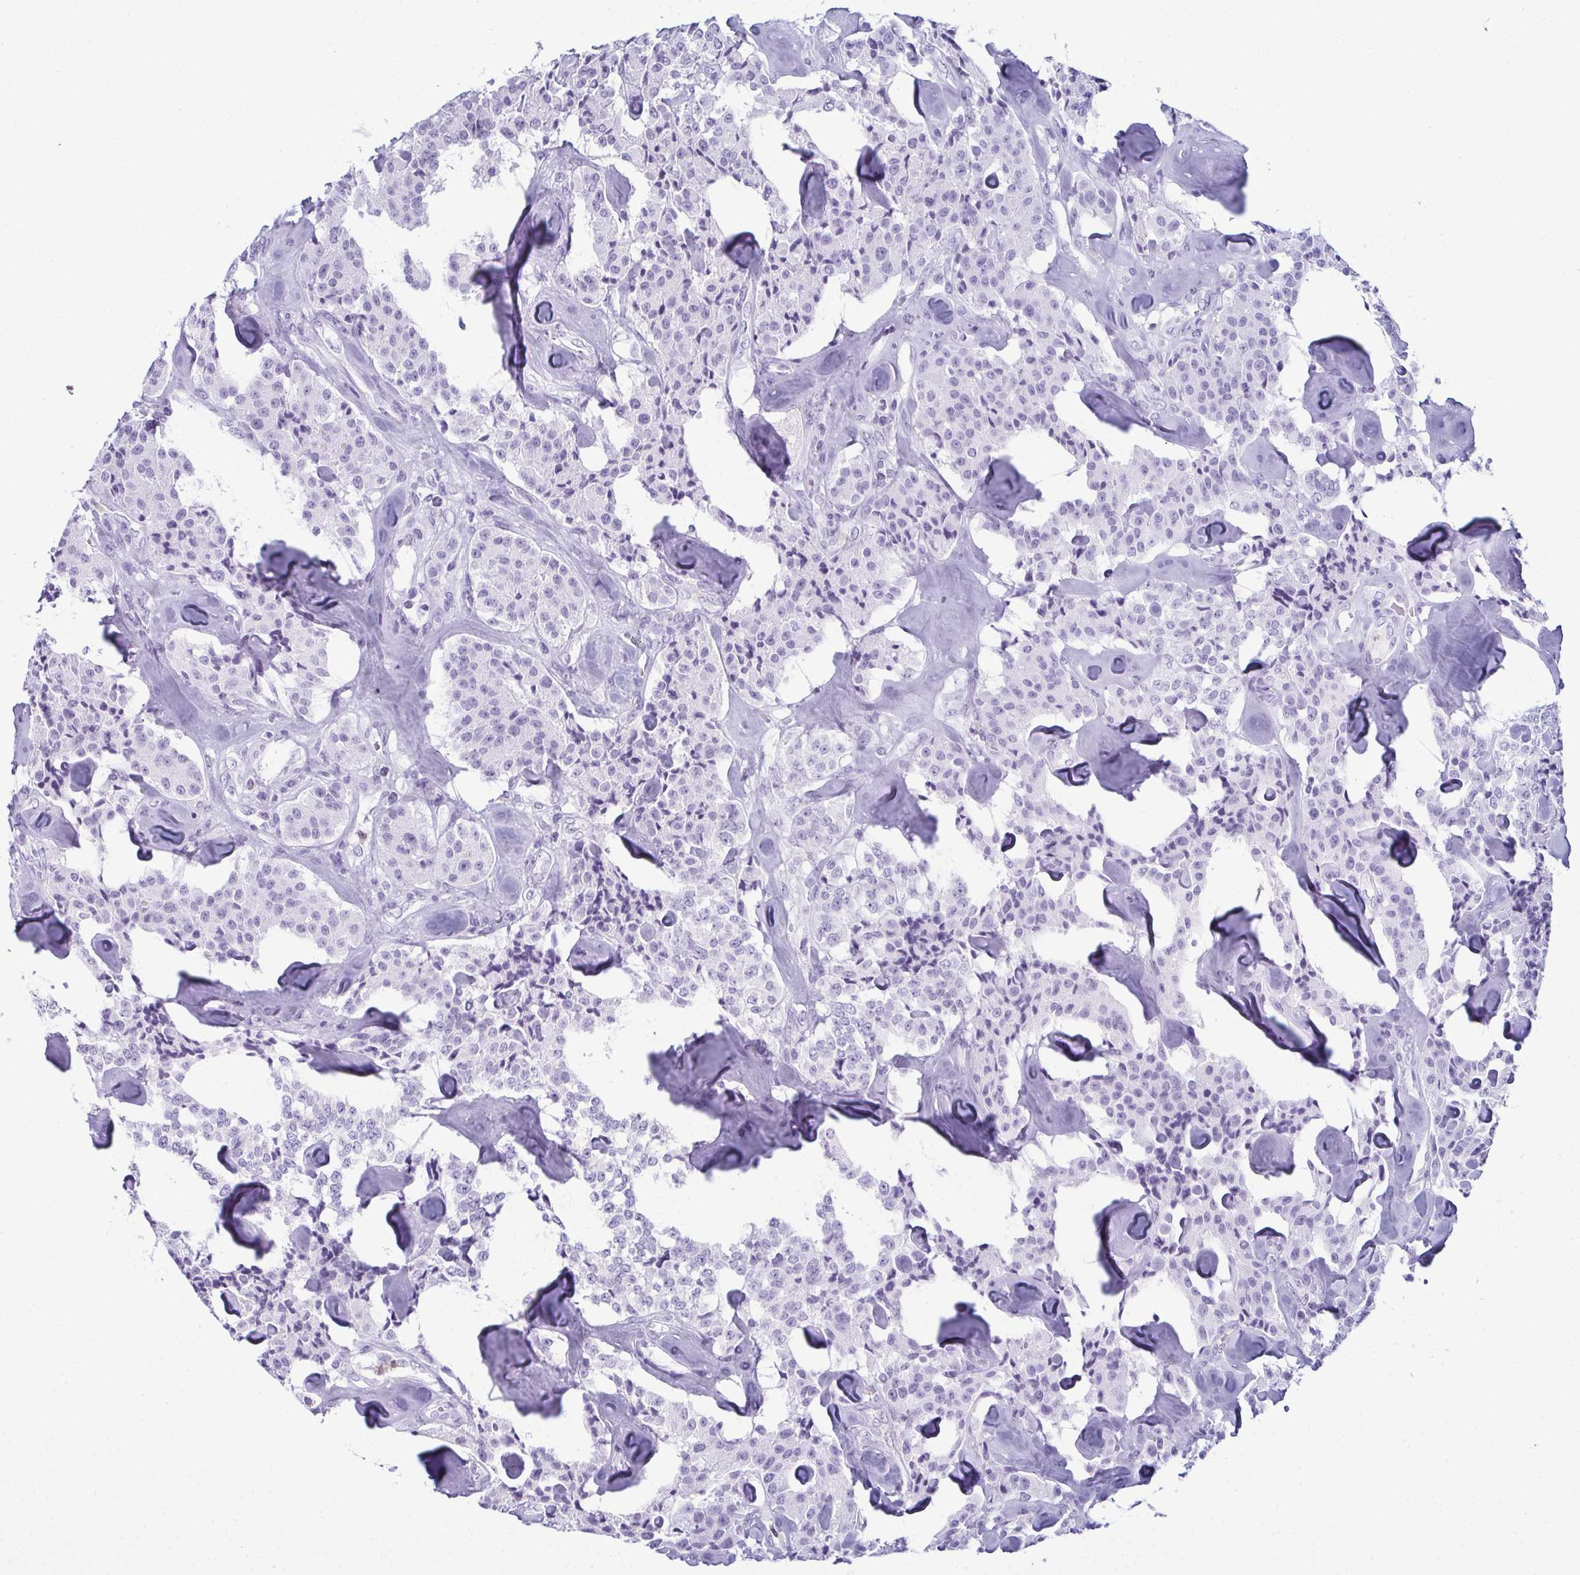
{"staining": {"intensity": "negative", "quantity": "none", "location": "none"}, "tissue": "carcinoid", "cell_type": "Tumor cells", "image_type": "cancer", "snomed": [{"axis": "morphology", "description": "Carcinoid, malignant, NOS"}, {"axis": "topography", "description": "Pancreas"}], "caption": "A high-resolution histopathology image shows immunohistochemistry (IHC) staining of carcinoid (malignant), which reveals no significant expression in tumor cells.", "gene": "CDA", "patient": {"sex": "male", "age": 41}}